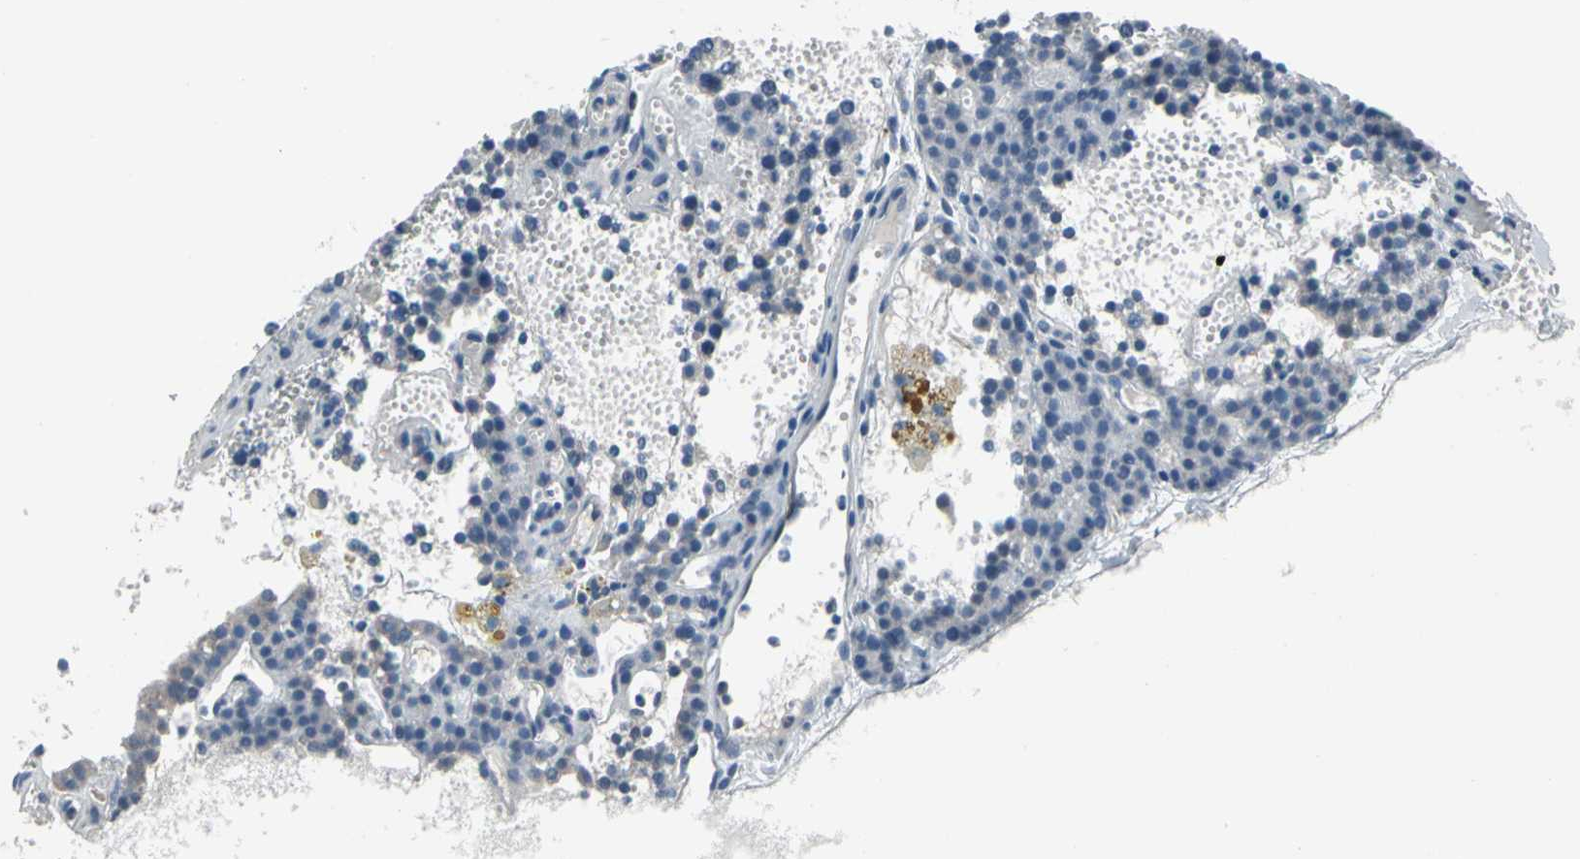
{"staining": {"intensity": "negative", "quantity": "none", "location": "none"}, "tissue": "parathyroid gland", "cell_type": "Glandular cells", "image_type": "normal", "snomed": [{"axis": "morphology", "description": "Normal tissue, NOS"}, {"axis": "topography", "description": "Parathyroid gland"}], "caption": "A high-resolution histopathology image shows immunohistochemistry (IHC) staining of normal parathyroid gland, which shows no significant positivity in glandular cells.", "gene": "PGR", "patient": {"sex": "male", "age": 25}}